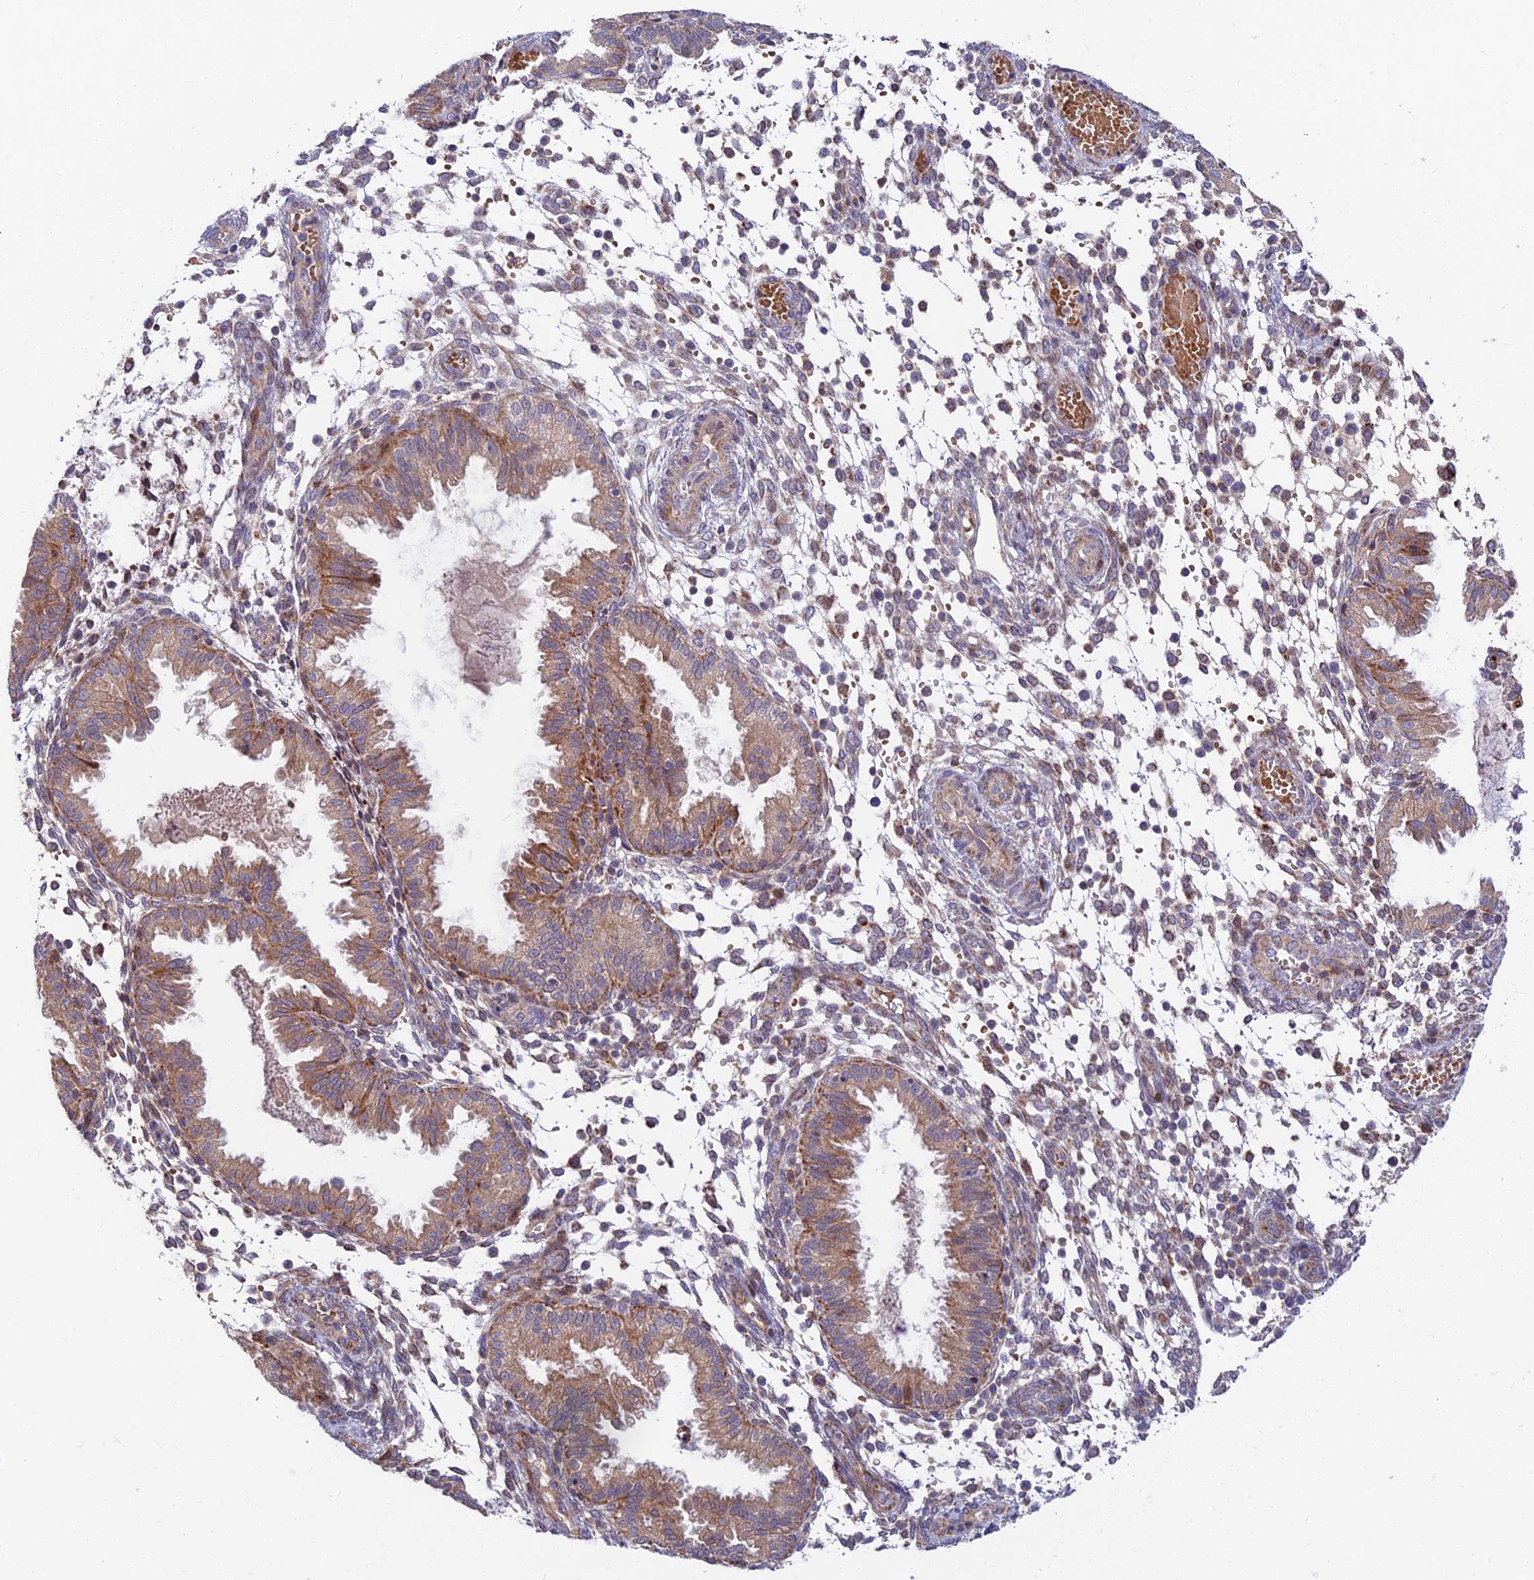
{"staining": {"intensity": "weak", "quantity": "25%-75%", "location": "cytoplasmic/membranous"}, "tissue": "endometrium", "cell_type": "Cells in endometrial stroma", "image_type": "normal", "snomed": [{"axis": "morphology", "description": "Normal tissue, NOS"}, {"axis": "topography", "description": "Endometrium"}], "caption": "The immunohistochemical stain shows weak cytoplasmic/membranous expression in cells in endometrial stroma of unremarkable endometrium.", "gene": "FUOM", "patient": {"sex": "female", "age": 33}}